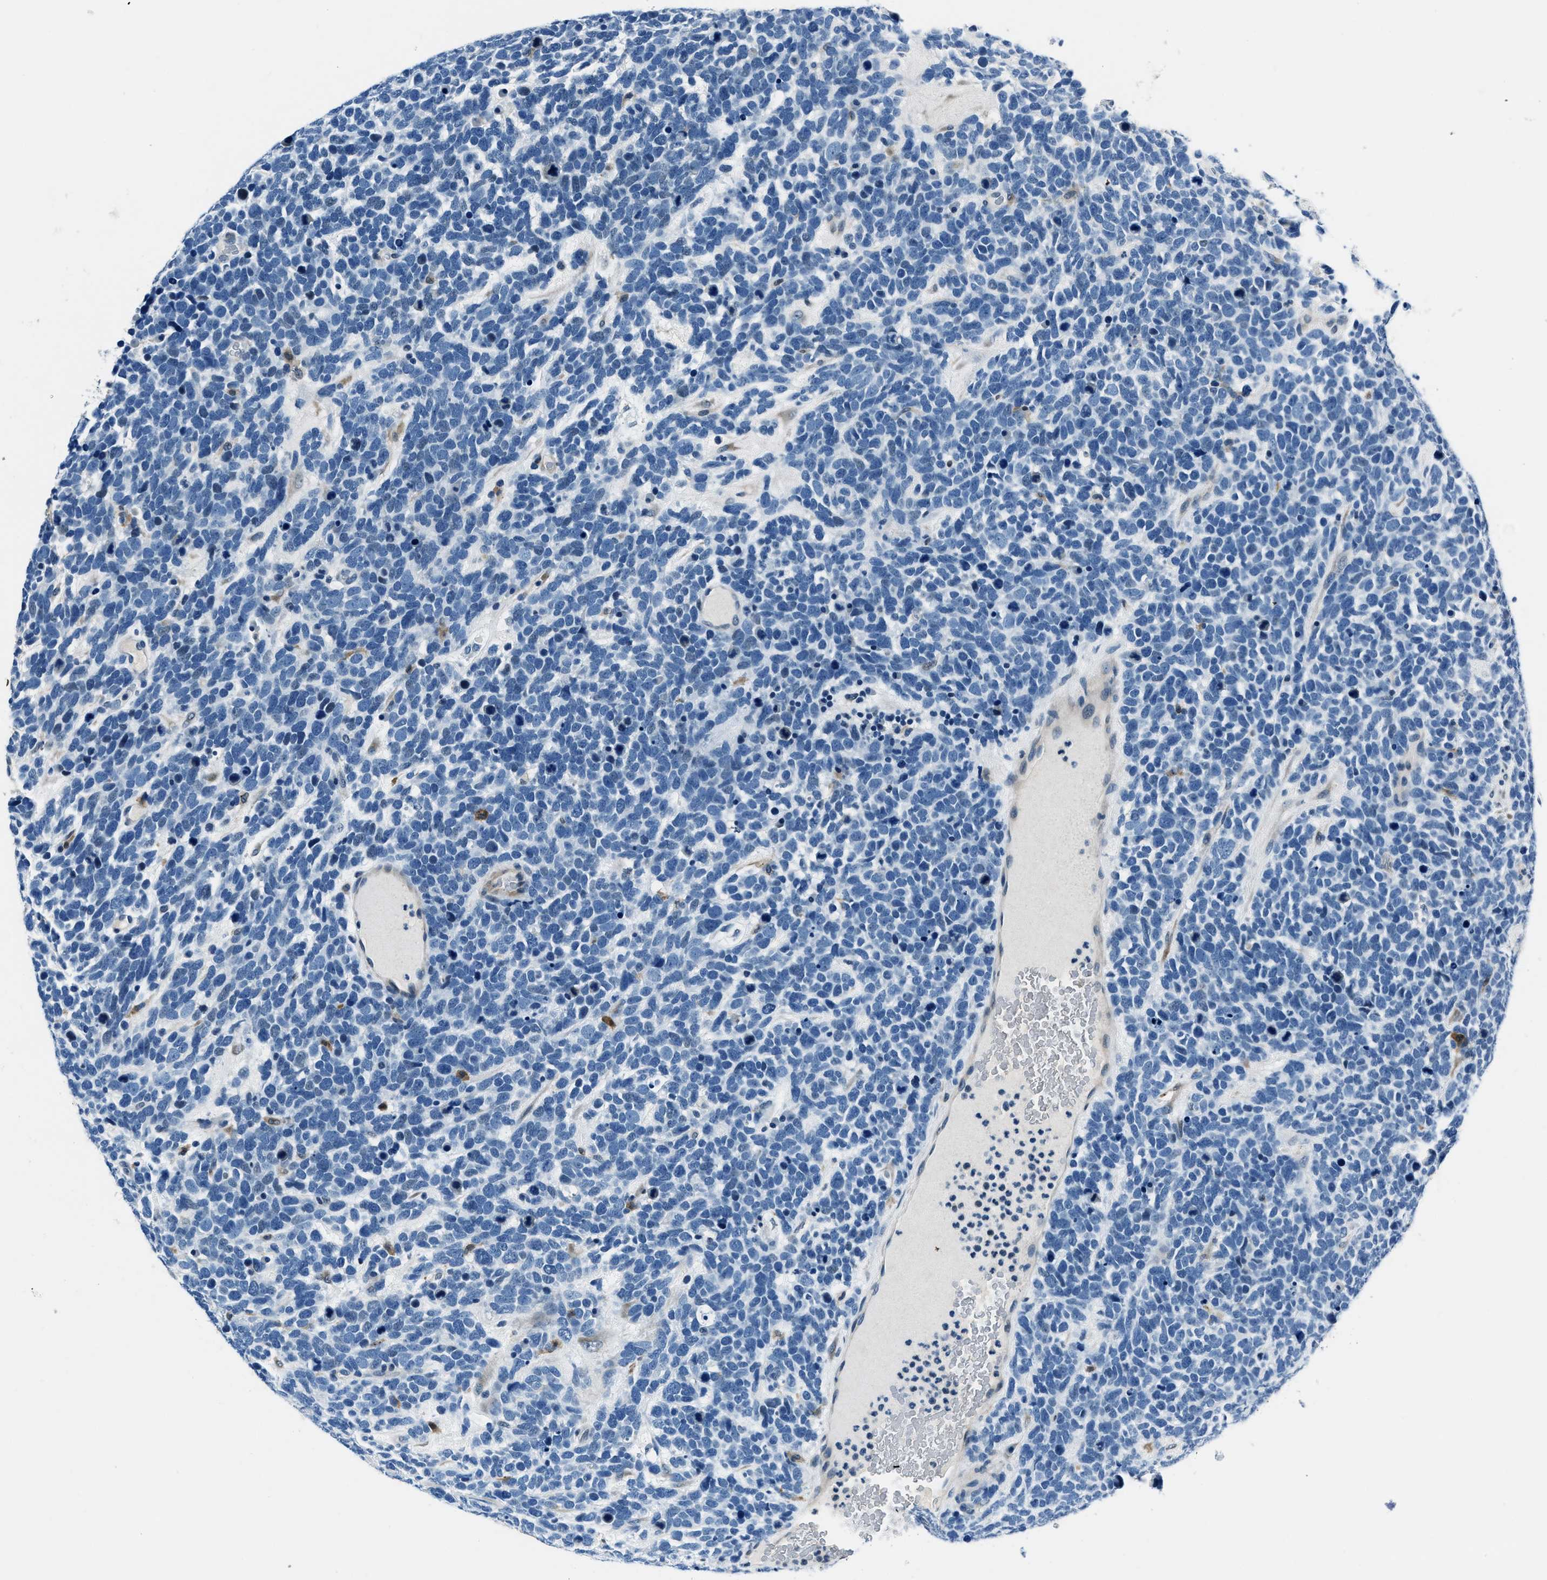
{"staining": {"intensity": "negative", "quantity": "none", "location": "none"}, "tissue": "urothelial cancer", "cell_type": "Tumor cells", "image_type": "cancer", "snomed": [{"axis": "morphology", "description": "Urothelial carcinoma, High grade"}, {"axis": "topography", "description": "Urinary bladder"}], "caption": "IHC of human urothelial cancer displays no positivity in tumor cells.", "gene": "PTPDC1", "patient": {"sex": "female", "age": 82}}